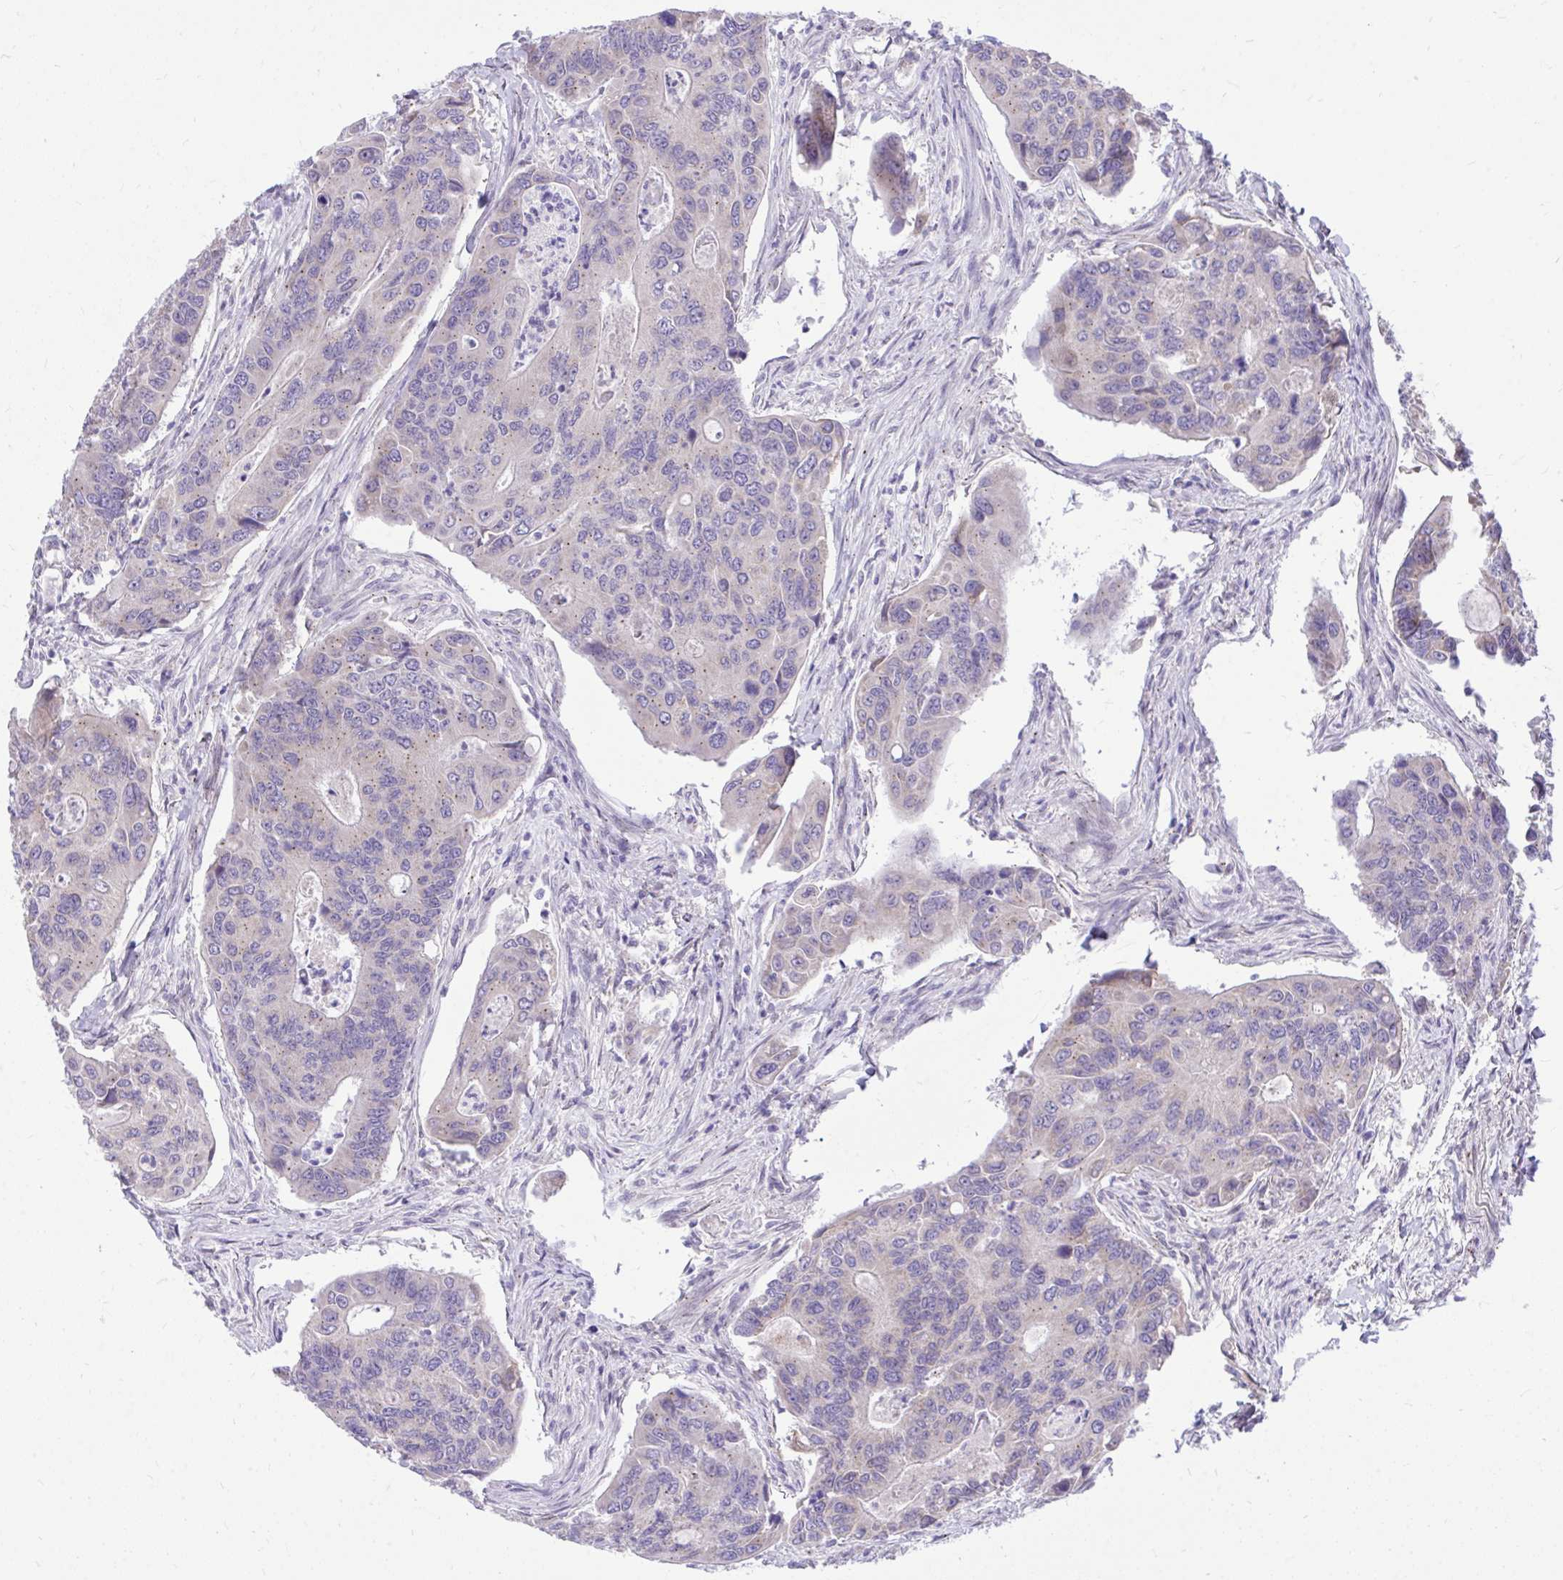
{"staining": {"intensity": "weak", "quantity": "<25%", "location": "cytoplasmic/membranous"}, "tissue": "colorectal cancer", "cell_type": "Tumor cells", "image_type": "cancer", "snomed": [{"axis": "morphology", "description": "Adenocarcinoma, NOS"}, {"axis": "topography", "description": "Colon"}], "caption": "Adenocarcinoma (colorectal) stained for a protein using IHC exhibits no staining tumor cells.", "gene": "CEACAM18", "patient": {"sex": "female", "age": 67}}